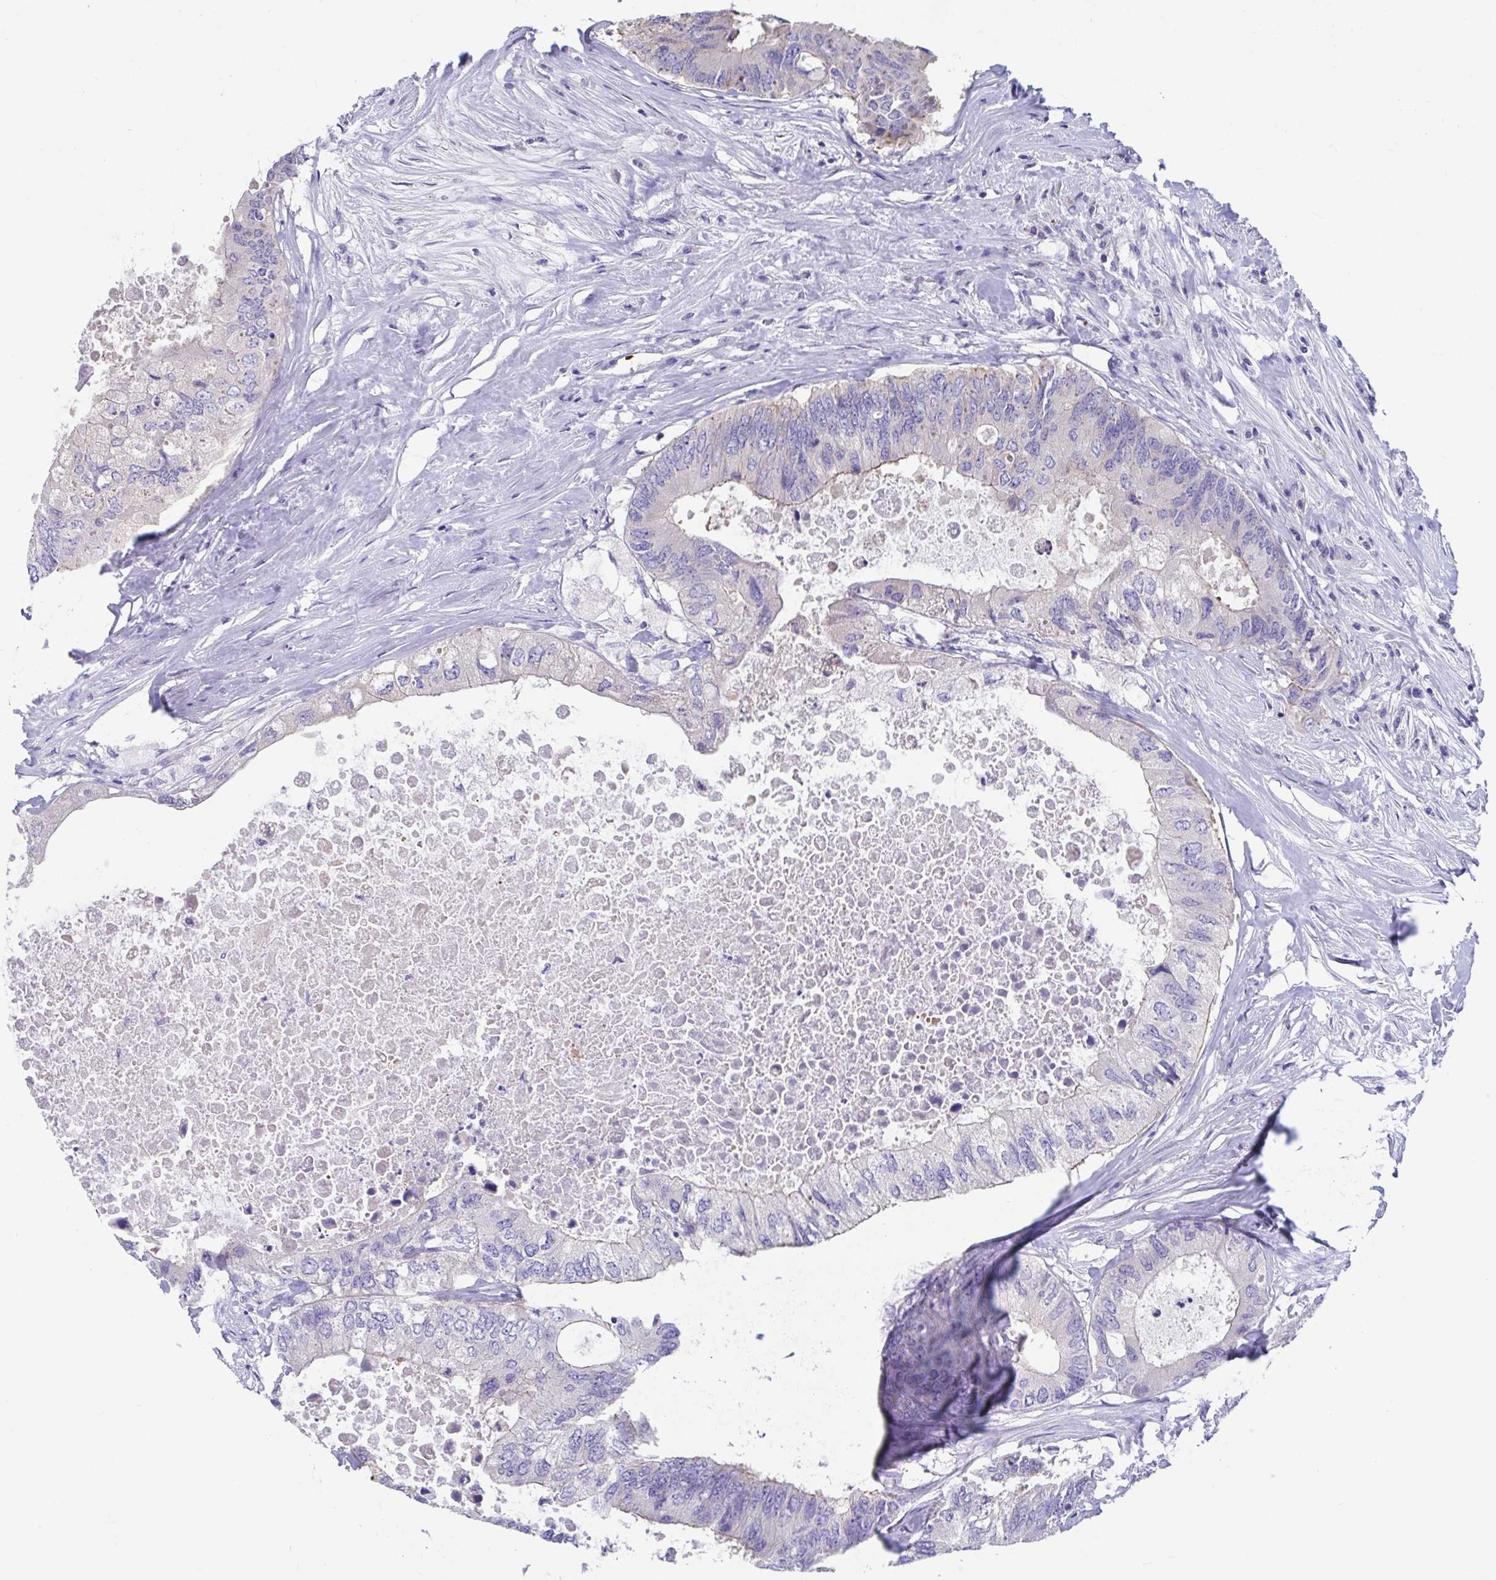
{"staining": {"intensity": "negative", "quantity": "none", "location": "none"}, "tissue": "colorectal cancer", "cell_type": "Tumor cells", "image_type": "cancer", "snomed": [{"axis": "morphology", "description": "Adenocarcinoma, NOS"}, {"axis": "topography", "description": "Colon"}], "caption": "Micrograph shows no protein positivity in tumor cells of adenocarcinoma (colorectal) tissue.", "gene": "TTC30B", "patient": {"sex": "male", "age": 71}}